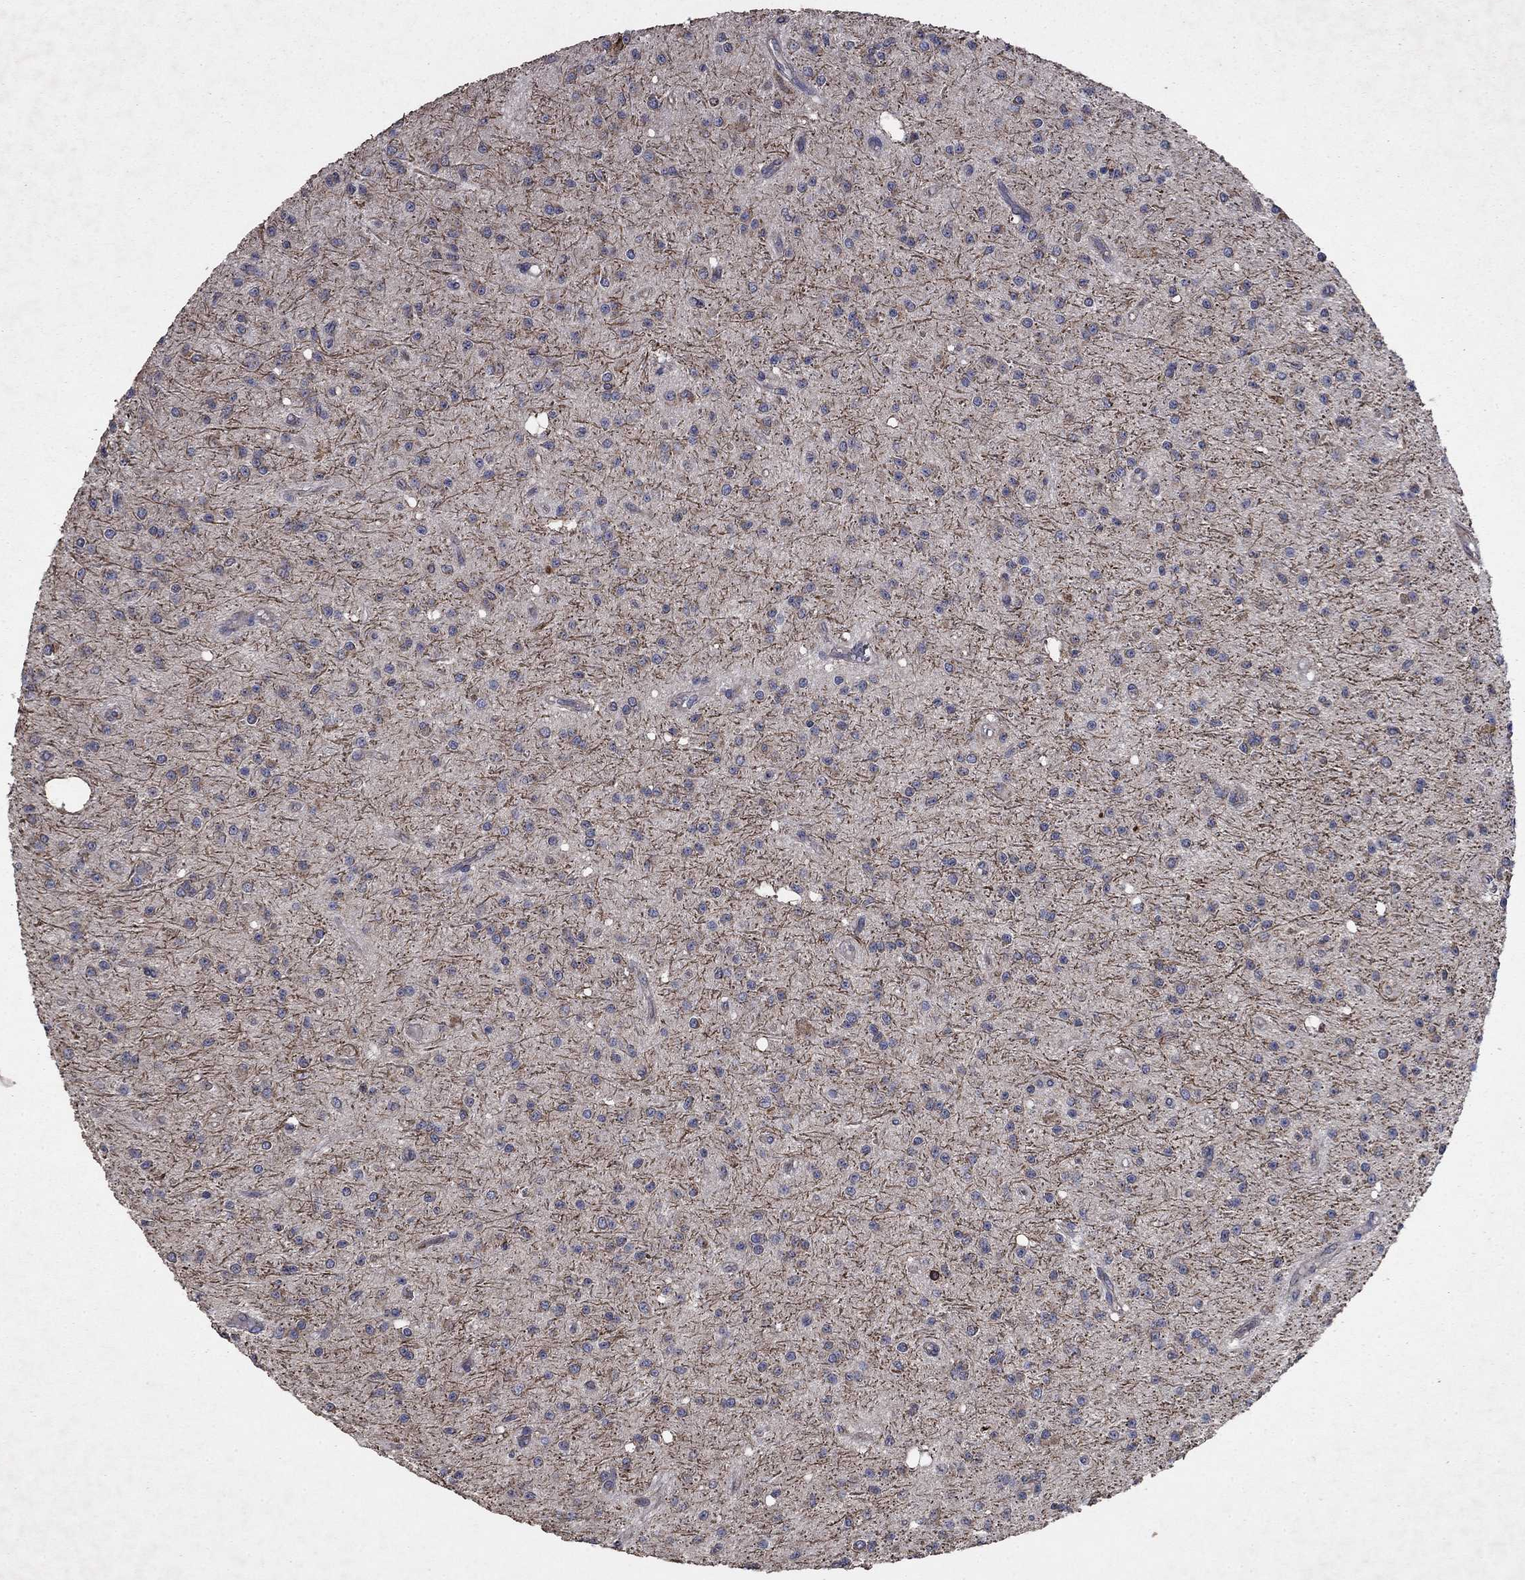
{"staining": {"intensity": "negative", "quantity": "none", "location": "none"}, "tissue": "glioma", "cell_type": "Tumor cells", "image_type": "cancer", "snomed": [{"axis": "morphology", "description": "Glioma, malignant, Low grade"}, {"axis": "topography", "description": "Brain"}], "caption": "Tumor cells show no significant protein staining in glioma.", "gene": "NCEH1", "patient": {"sex": "male", "age": 27}}